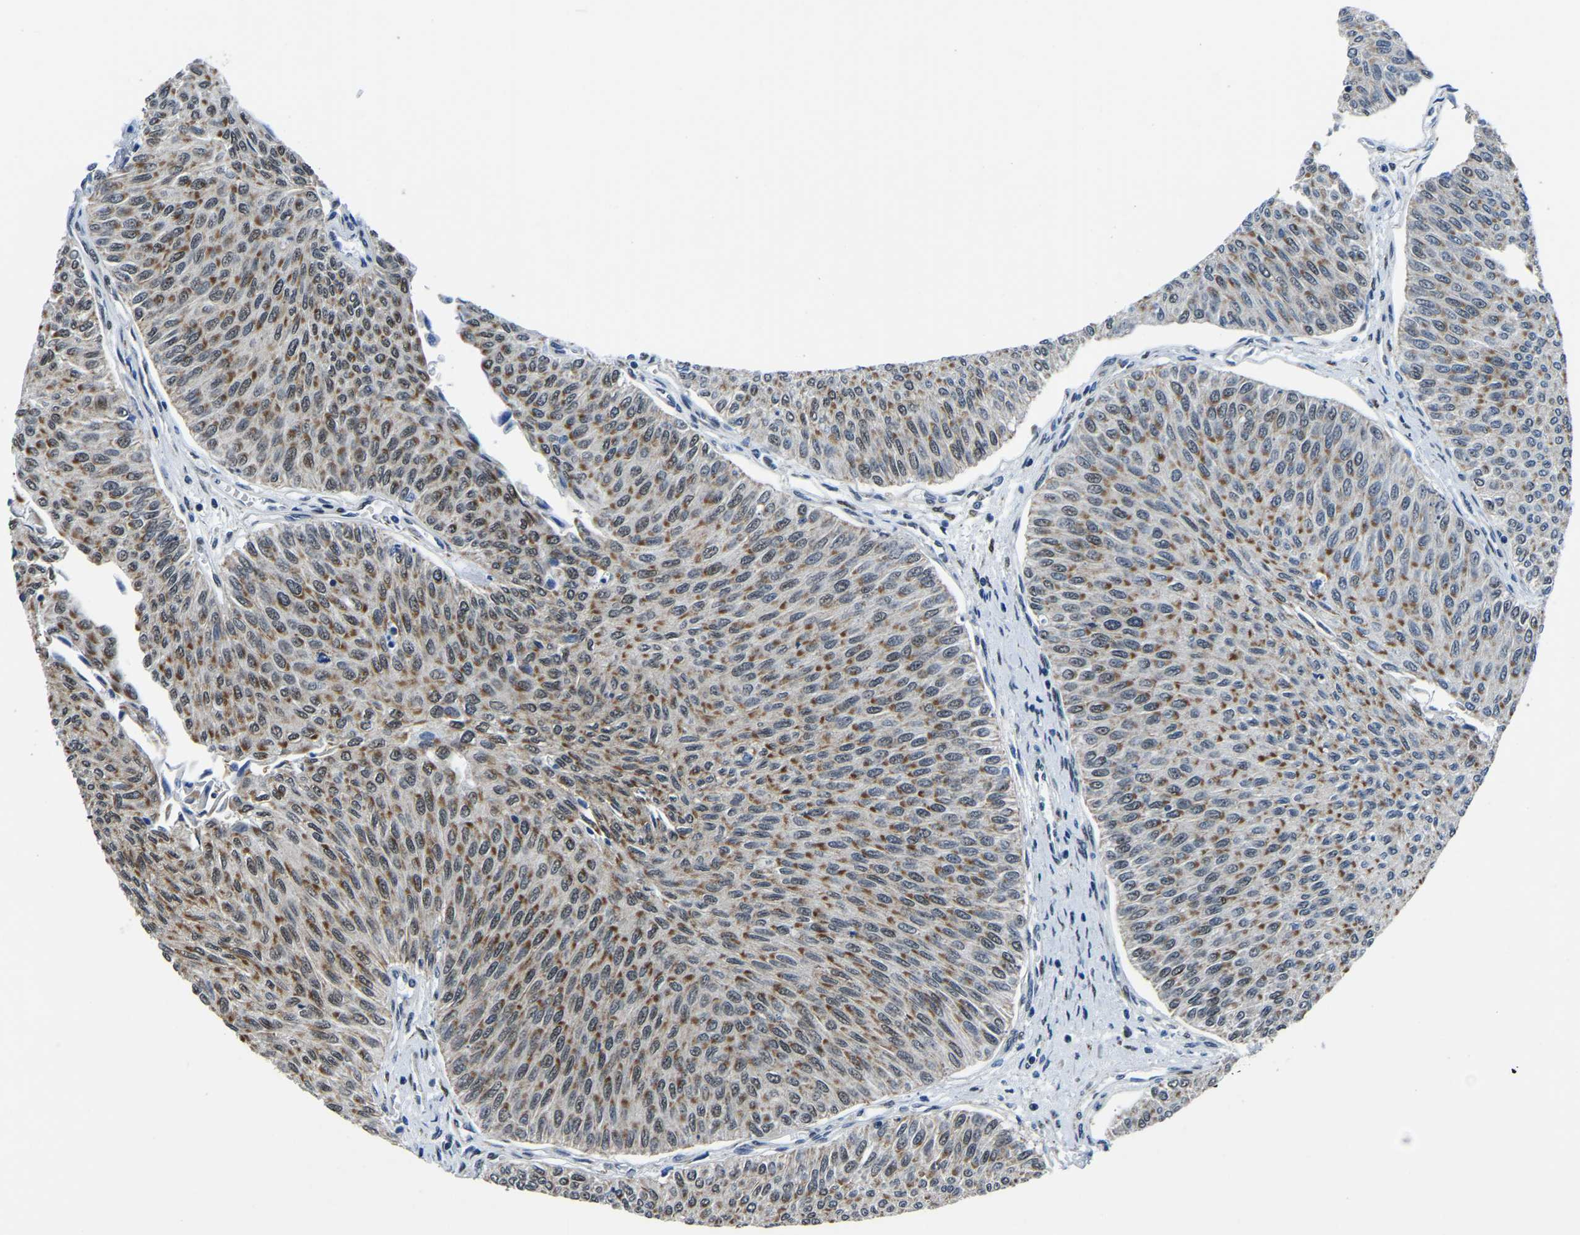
{"staining": {"intensity": "moderate", "quantity": ">75%", "location": "cytoplasmic/membranous"}, "tissue": "urothelial cancer", "cell_type": "Tumor cells", "image_type": "cancer", "snomed": [{"axis": "morphology", "description": "Urothelial carcinoma, Low grade"}, {"axis": "topography", "description": "Urinary bladder"}], "caption": "Tumor cells demonstrate medium levels of moderate cytoplasmic/membranous positivity in about >75% of cells in low-grade urothelial carcinoma. Immunohistochemistry stains the protein of interest in brown and the nuclei are stained blue.", "gene": "BNIP3L", "patient": {"sex": "male", "age": 78}}